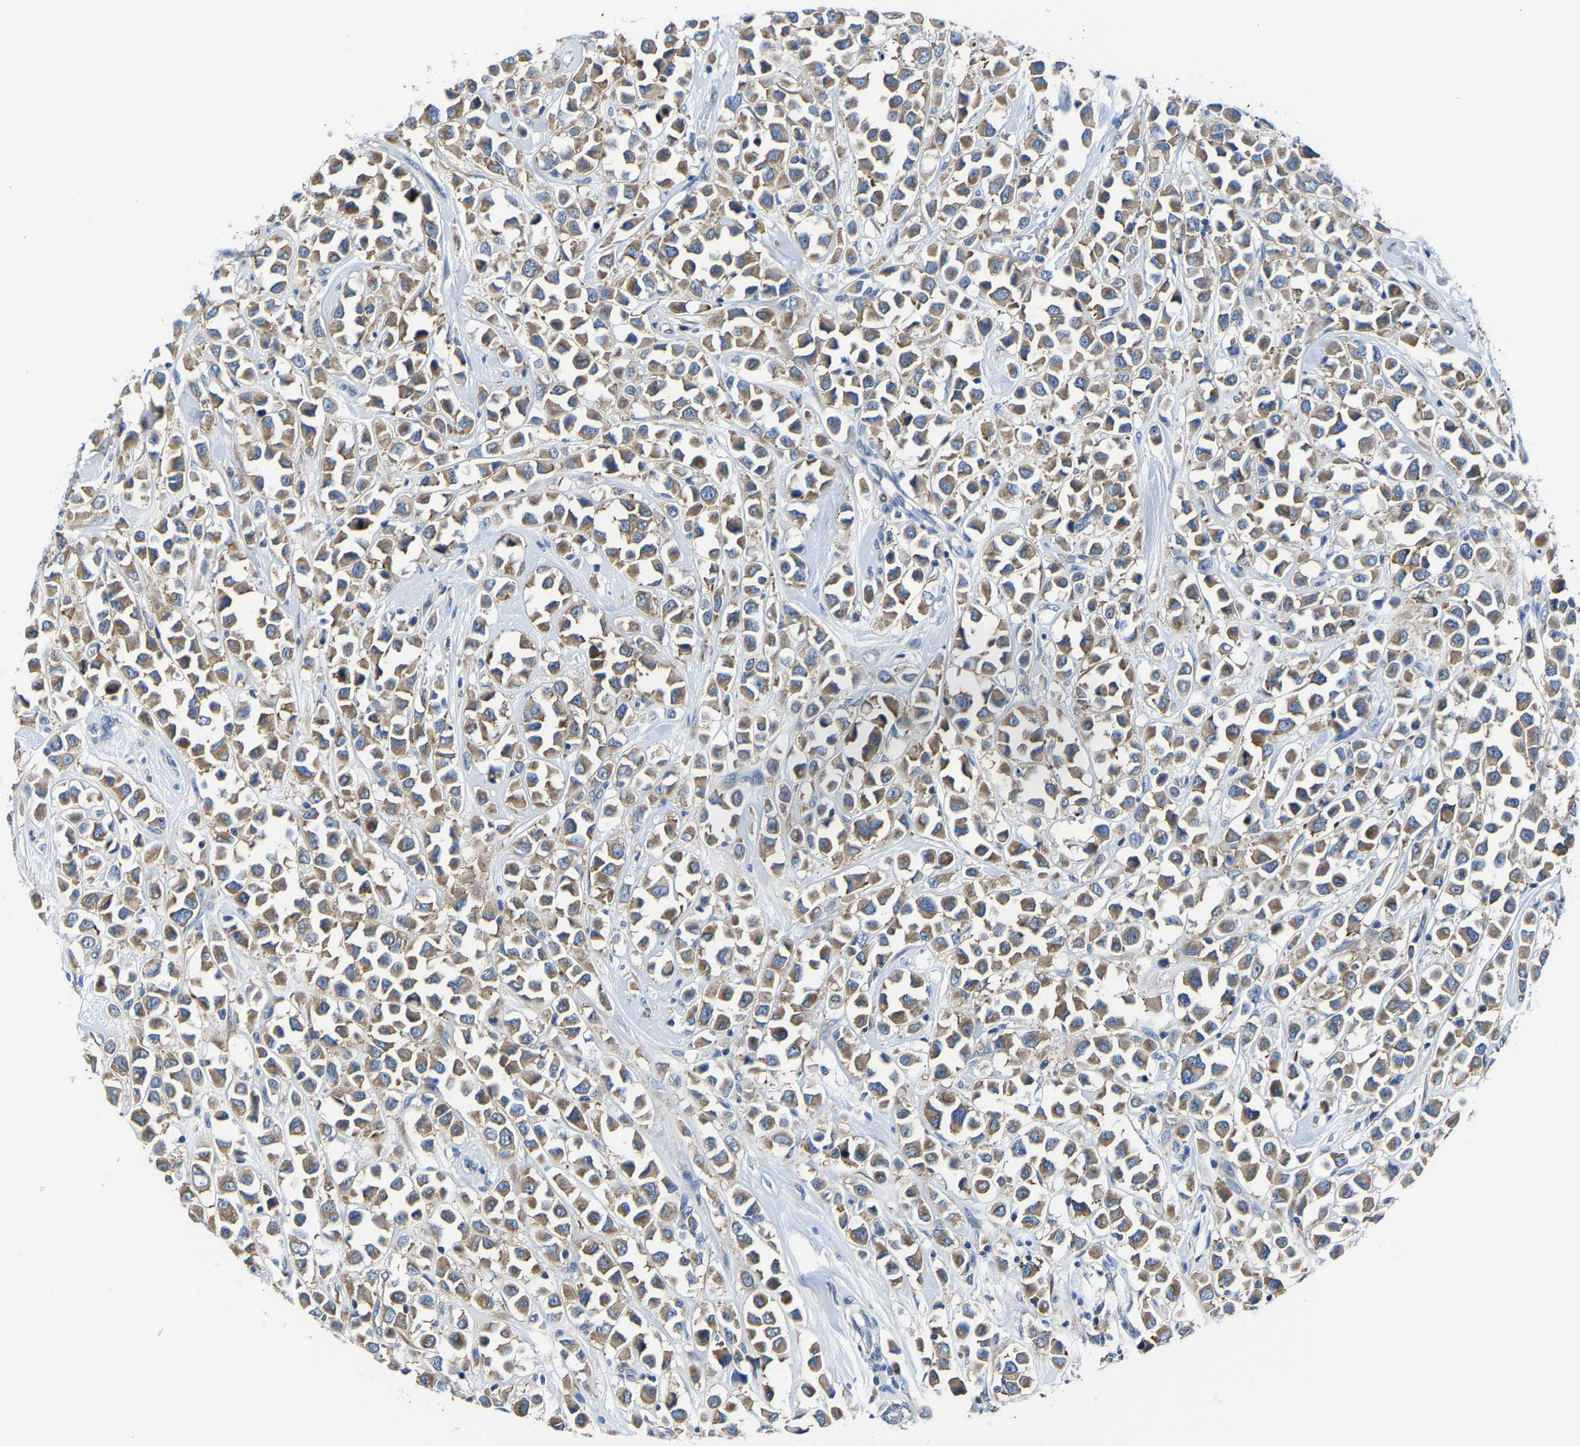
{"staining": {"intensity": "moderate", "quantity": ">75%", "location": "cytoplasmic/membranous"}, "tissue": "breast cancer", "cell_type": "Tumor cells", "image_type": "cancer", "snomed": [{"axis": "morphology", "description": "Duct carcinoma"}, {"axis": "topography", "description": "Breast"}], "caption": "Invasive ductal carcinoma (breast) tissue displays moderate cytoplasmic/membranous expression in about >75% of tumor cells", "gene": "G3BP2", "patient": {"sex": "female", "age": 61}}